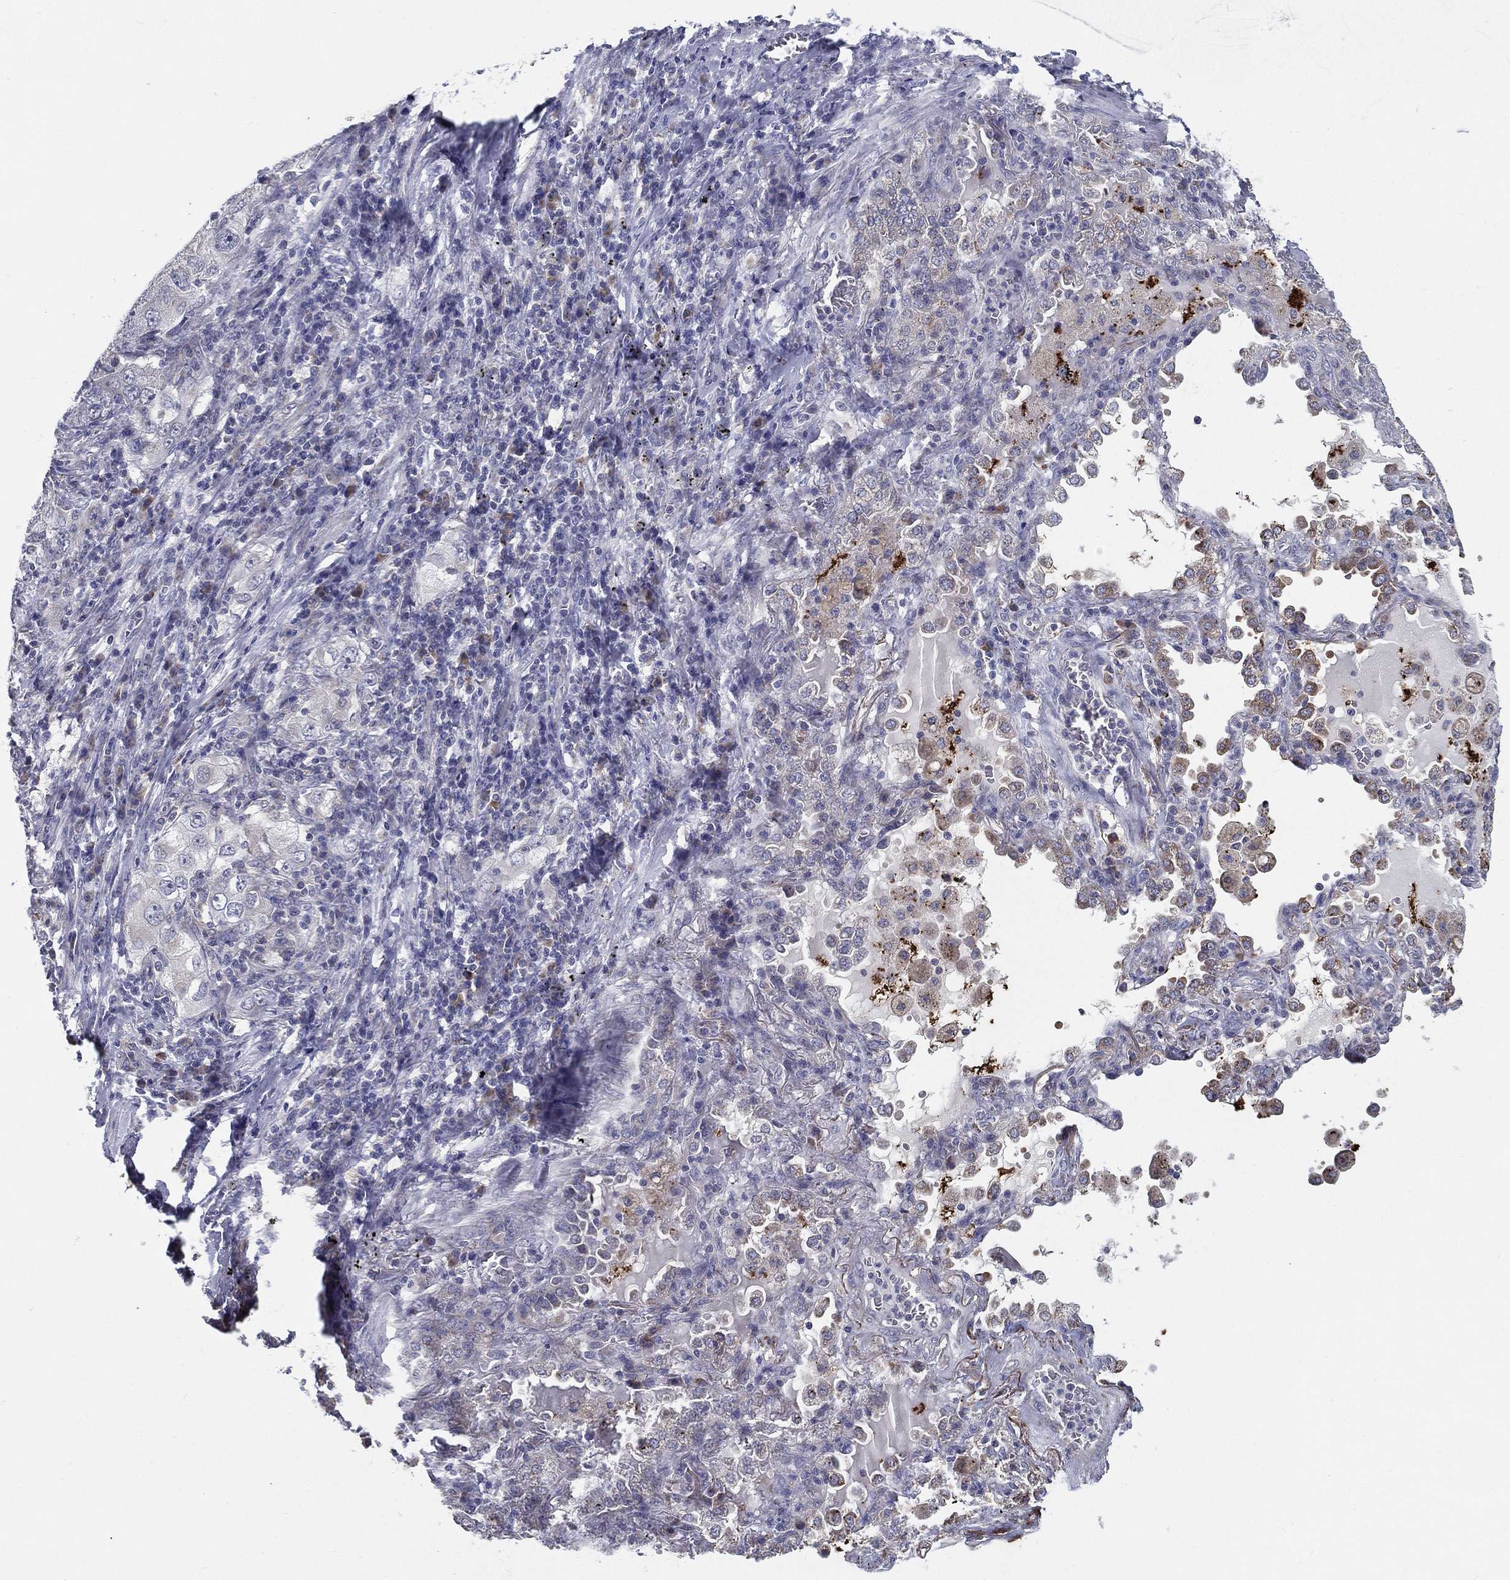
{"staining": {"intensity": "weak", "quantity": "<25%", "location": "cytoplasmic/membranous"}, "tissue": "lung cancer", "cell_type": "Tumor cells", "image_type": "cancer", "snomed": [{"axis": "morphology", "description": "Adenocarcinoma, NOS"}, {"axis": "topography", "description": "Lung"}], "caption": "High power microscopy micrograph of an IHC micrograph of lung cancer, revealing no significant positivity in tumor cells. (Immunohistochemistry (ihc), brightfield microscopy, high magnification).", "gene": "PCSK1", "patient": {"sex": "female", "age": 61}}